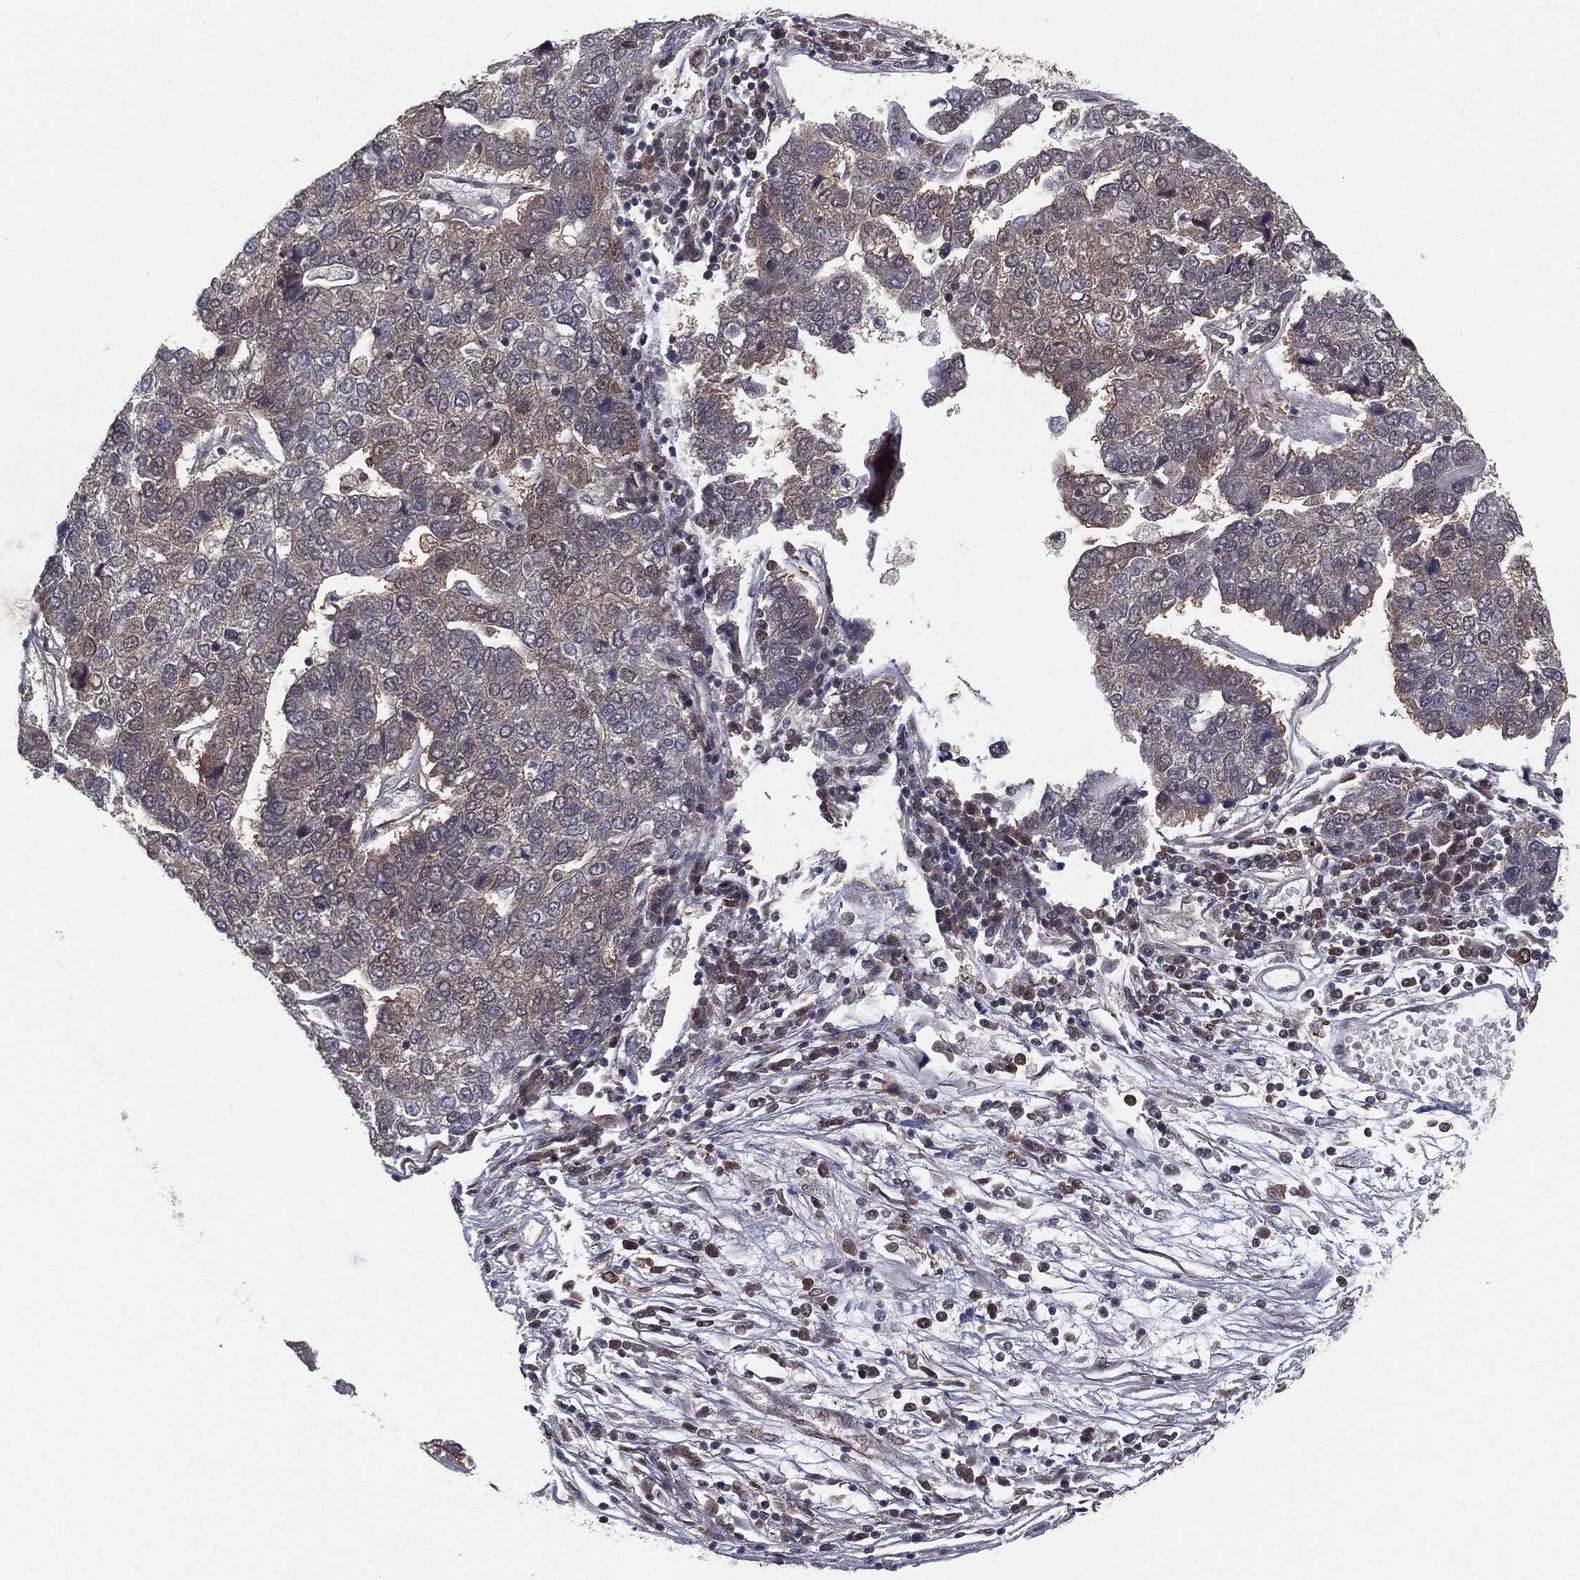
{"staining": {"intensity": "negative", "quantity": "none", "location": "none"}, "tissue": "pancreatic cancer", "cell_type": "Tumor cells", "image_type": "cancer", "snomed": [{"axis": "morphology", "description": "Adenocarcinoma, NOS"}, {"axis": "topography", "description": "Pancreas"}], "caption": "Pancreatic adenocarcinoma was stained to show a protein in brown. There is no significant staining in tumor cells.", "gene": "KRT7", "patient": {"sex": "female", "age": 61}}